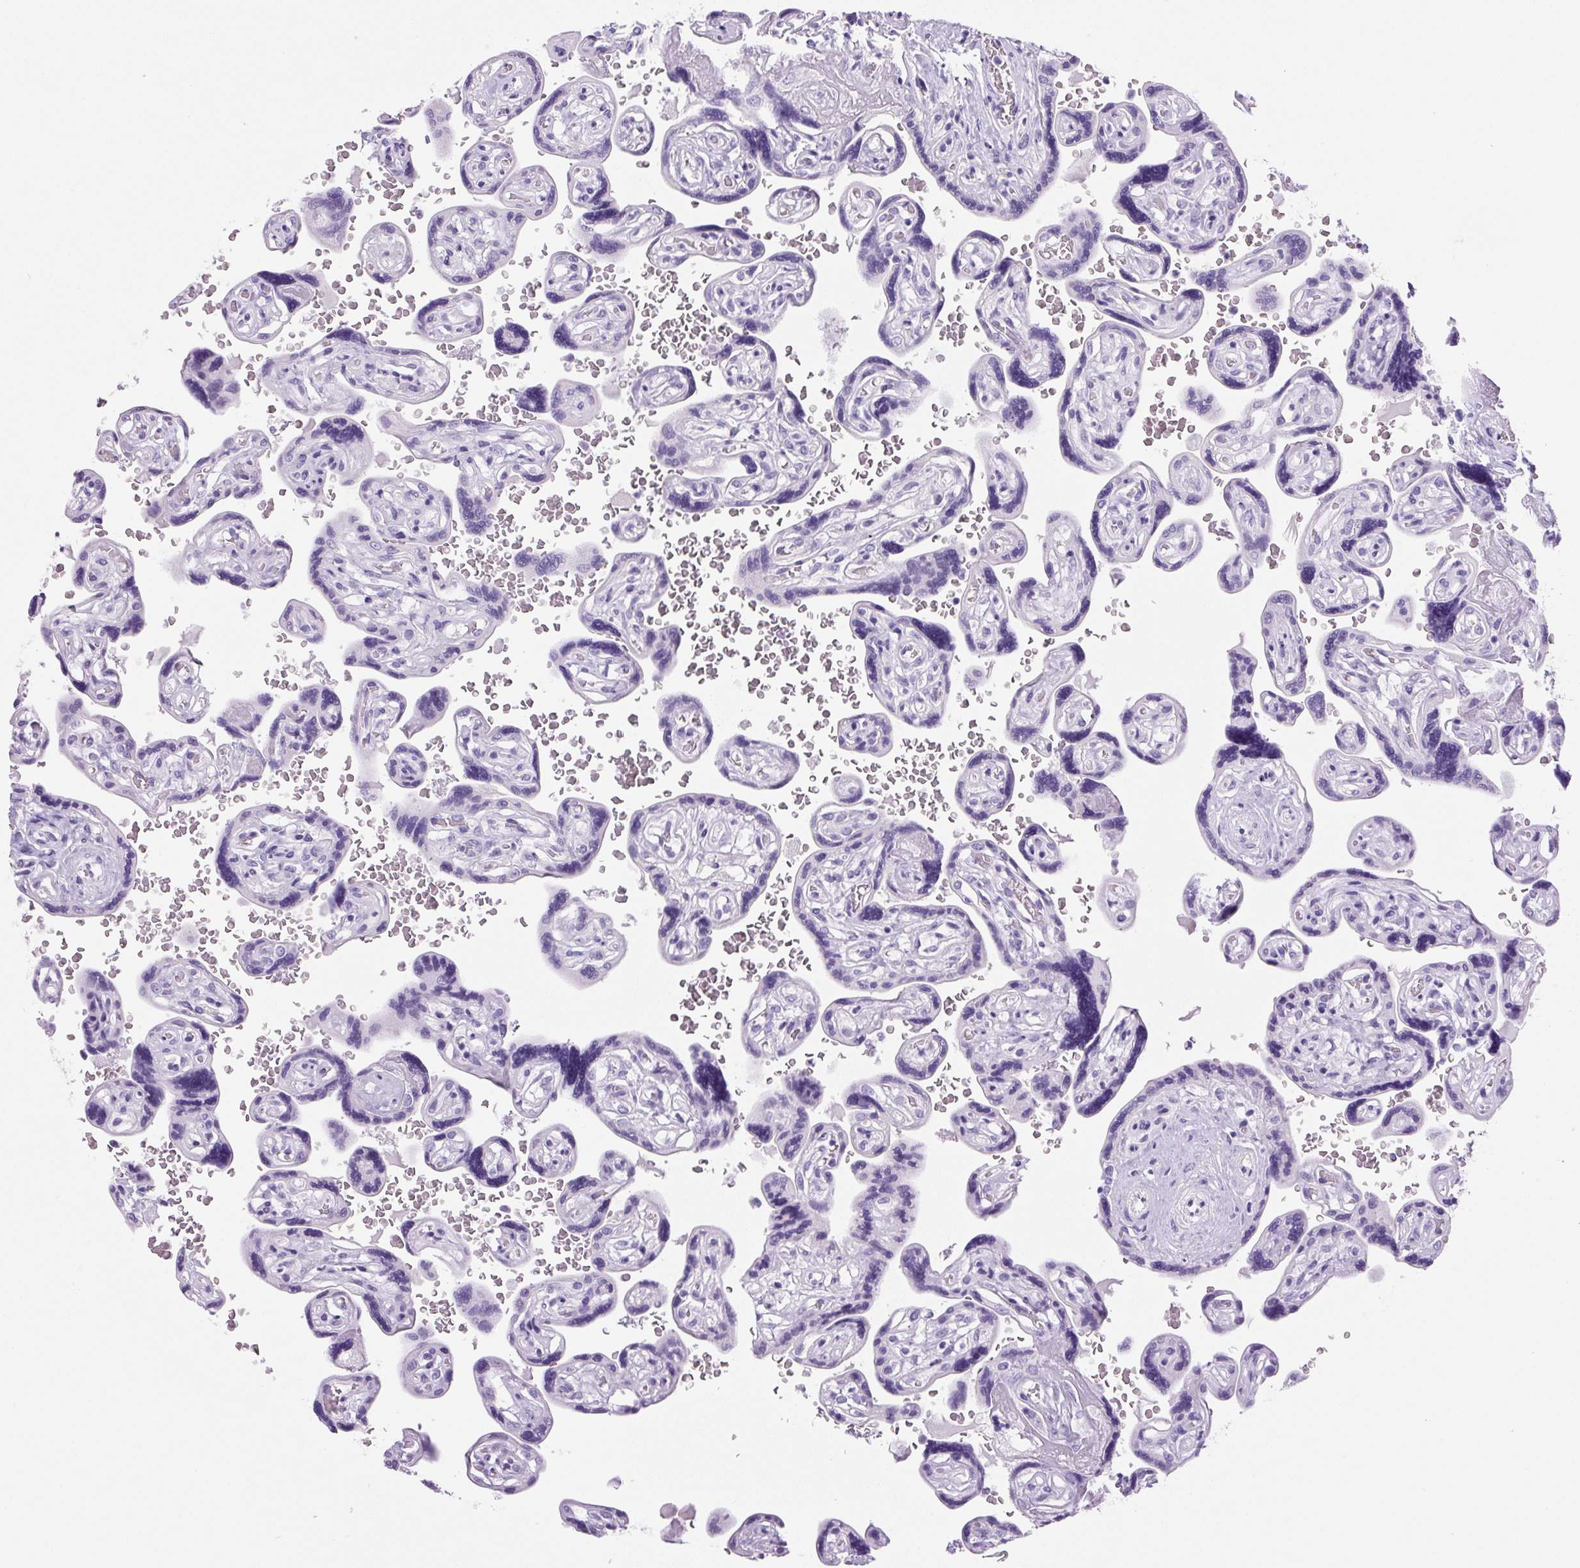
{"staining": {"intensity": "negative", "quantity": "none", "location": "none"}, "tissue": "placenta", "cell_type": "Trophoblastic cells", "image_type": "normal", "snomed": [{"axis": "morphology", "description": "Normal tissue, NOS"}, {"axis": "topography", "description": "Placenta"}], "caption": "This is an immunohistochemistry (IHC) photomicrograph of normal placenta. There is no expression in trophoblastic cells.", "gene": "PRRT1", "patient": {"sex": "female", "age": 32}}